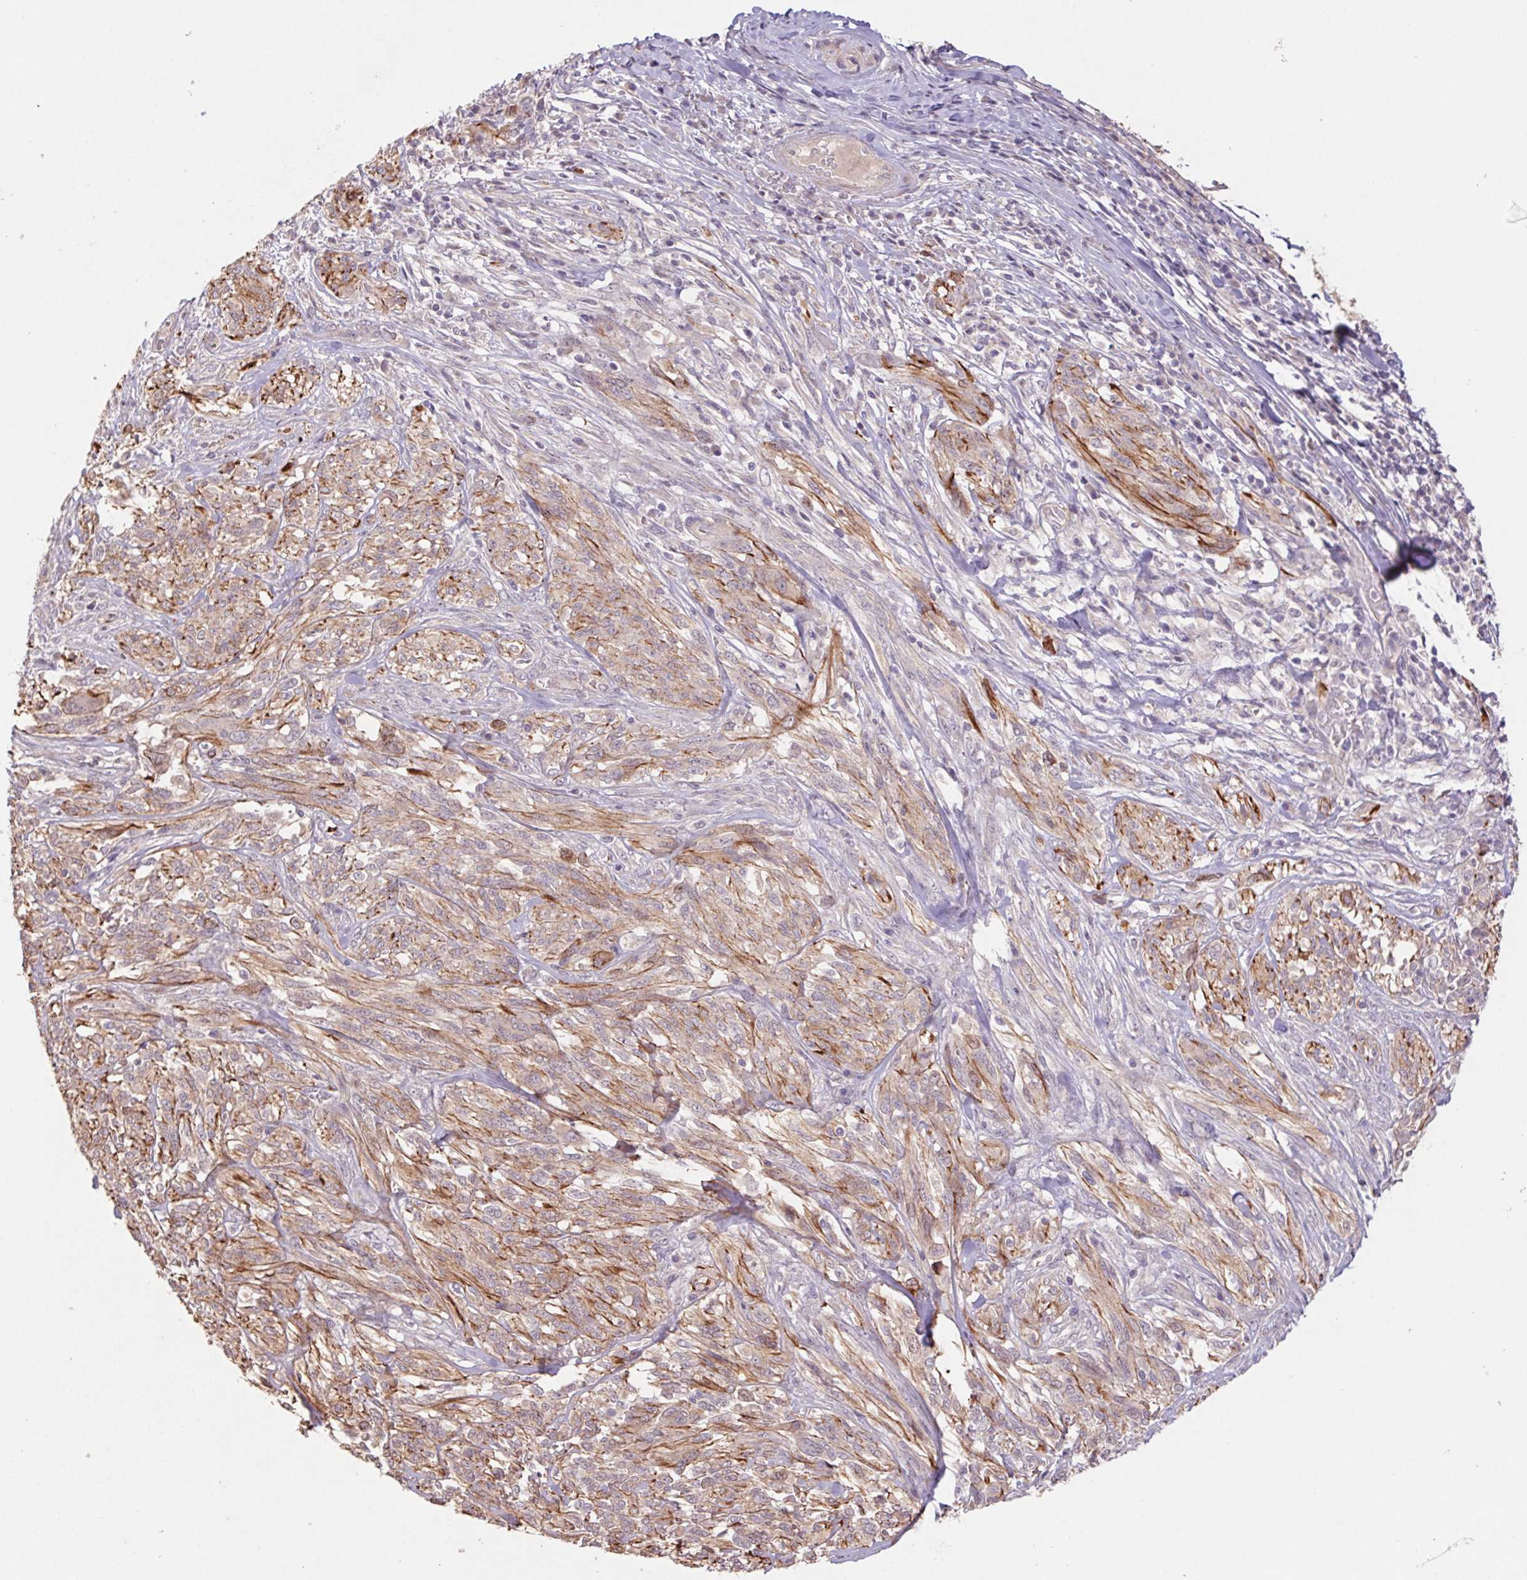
{"staining": {"intensity": "moderate", "quantity": "25%-75%", "location": "cytoplasmic/membranous"}, "tissue": "melanoma", "cell_type": "Tumor cells", "image_type": "cancer", "snomed": [{"axis": "morphology", "description": "Malignant melanoma, NOS"}, {"axis": "topography", "description": "Skin"}], "caption": "This image displays melanoma stained with immunohistochemistry (IHC) to label a protein in brown. The cytoplasmic/membranous of tumor cells show moderate positivity for the protein. Nuclei are counter-stained blue.", "gene": "GRM2", "patient": {"sex": "female", "age": 91}}